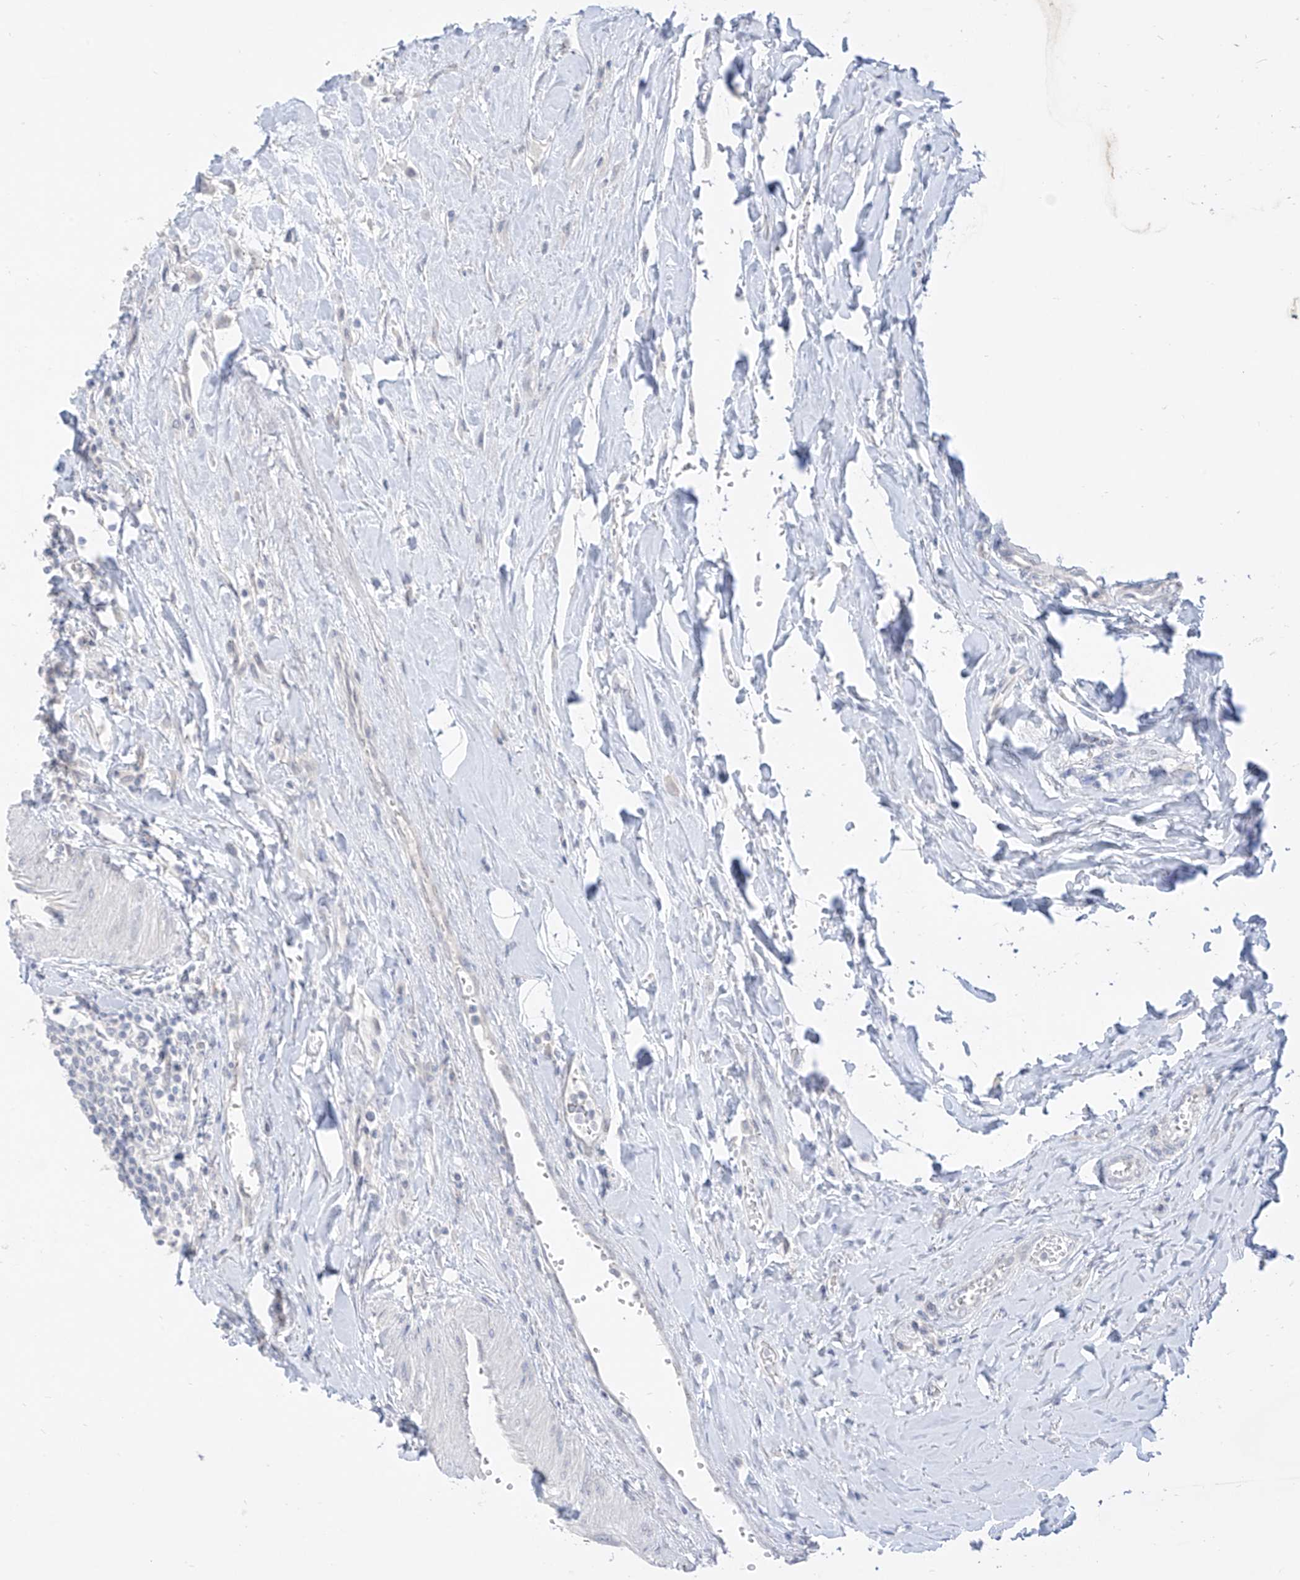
{"staining": {"intensity": "negative", "quantity": "none", "location": "none"}, "tissue": "urothelial cancer", "cell_type": "Tumor cells", "image_type": "cancer", "snomed": [{"axis": "morphology", "description": "Urothelial carcinoma, High grade"}, {"axis": "topography", "description": "Urinary bladder"}], "caption": "Tumor cells are negative for brown protein staining in urothelial cancer.", "gene": "BARX2", "patient": {"sex": "female", "age": 80}}